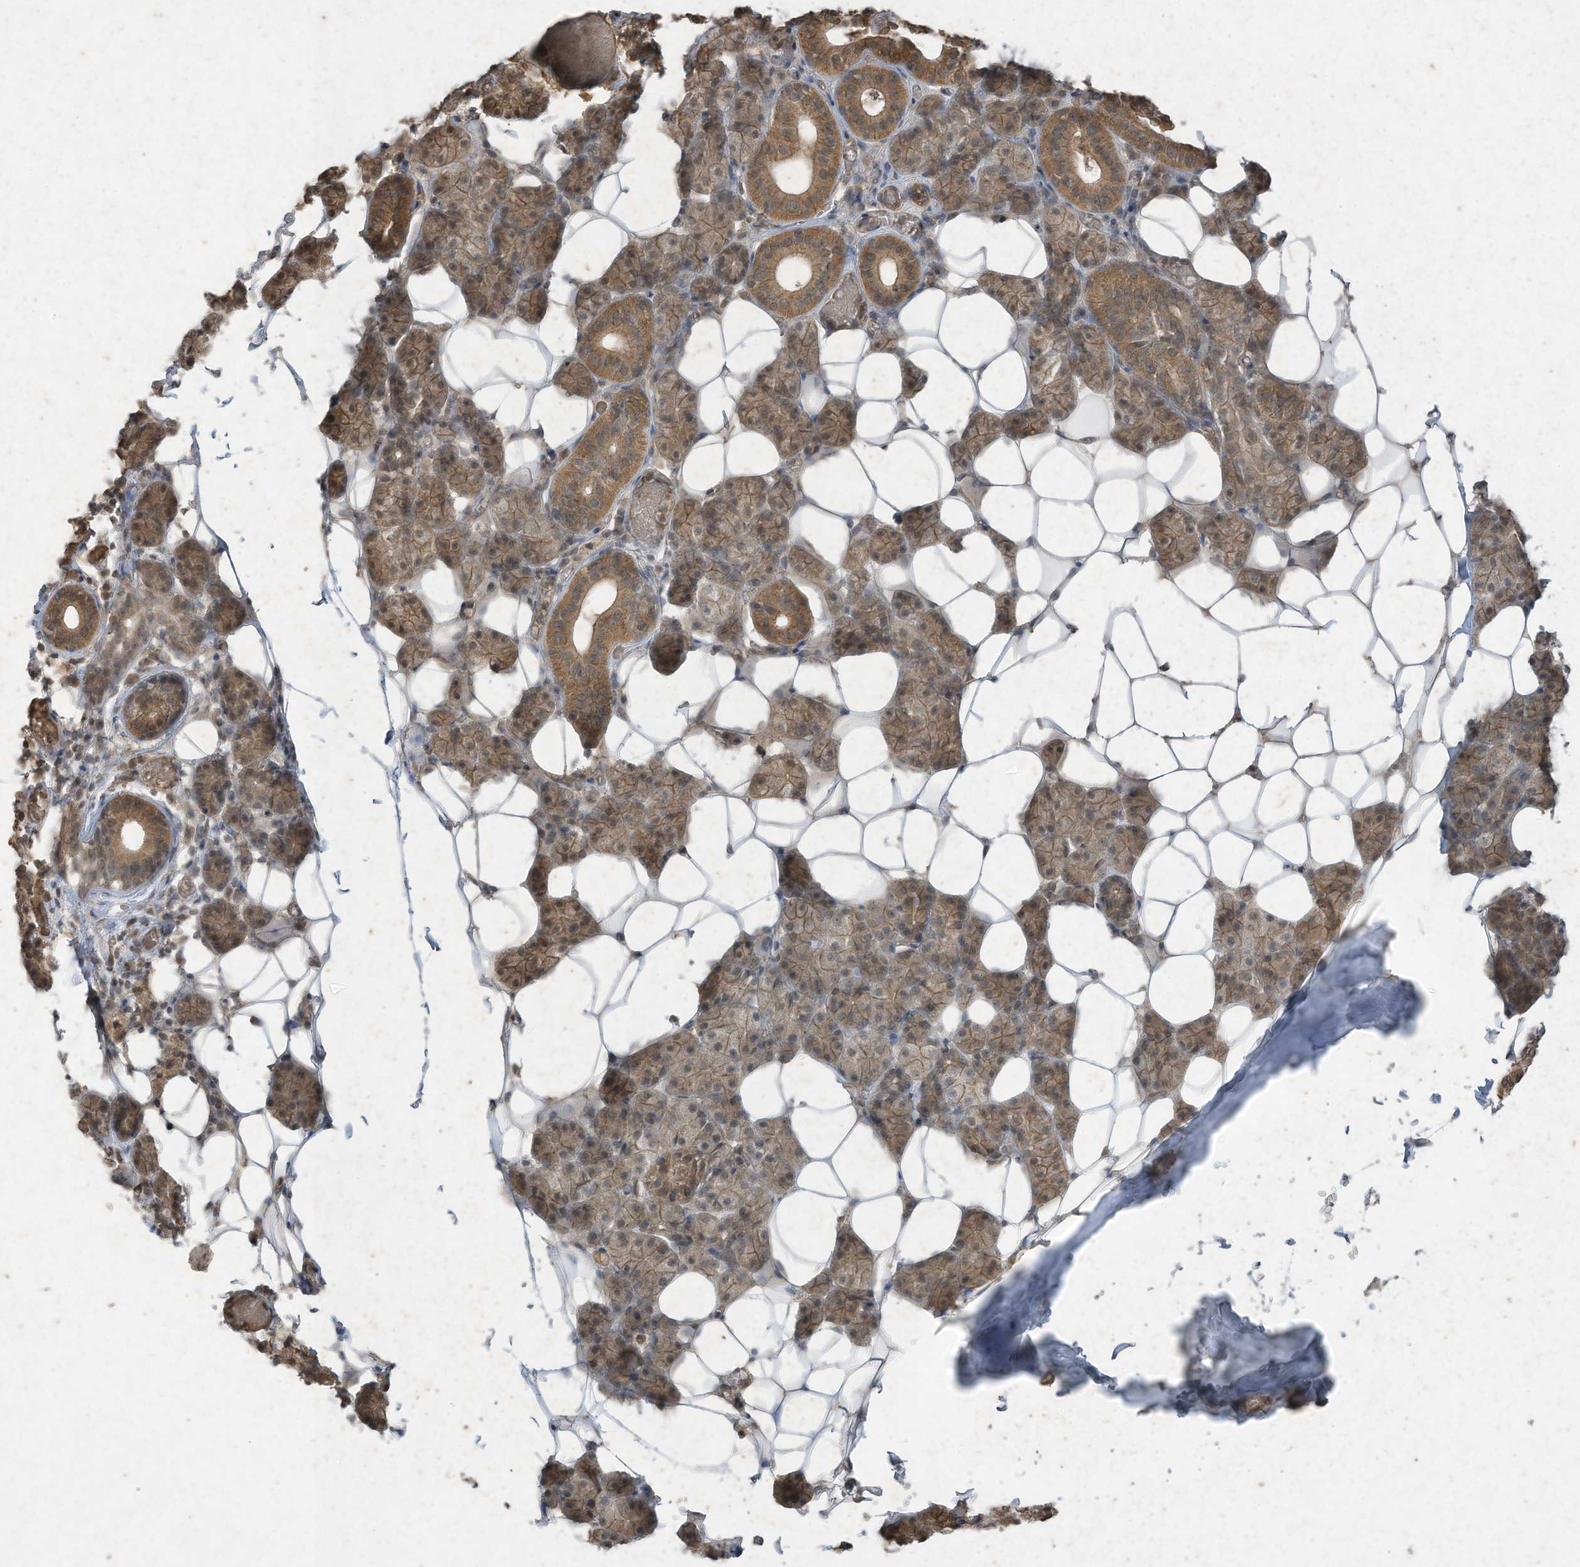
{"staining": {"intensity": "moderate", "quantity": ">75%", "location": "cytoplasmic/membranous"}, "tissue": "salivary gland", "cell_type": "Glandular cells", "image_type": "normal", "snomed": [{"axis": "morphology", "description": "Normal tissue, NOS"}, {"axis": "topography", "description": "Salivary gland"}], "caption": "The micrograph exhibits immunohistochemical staining of normal salivary gland. There is moderate cytoplasmic/membranous staining is appreciated in about >75% of glandular cells.", "gene": "MATN2", "patient": {"sex": "female", "age": 33}}